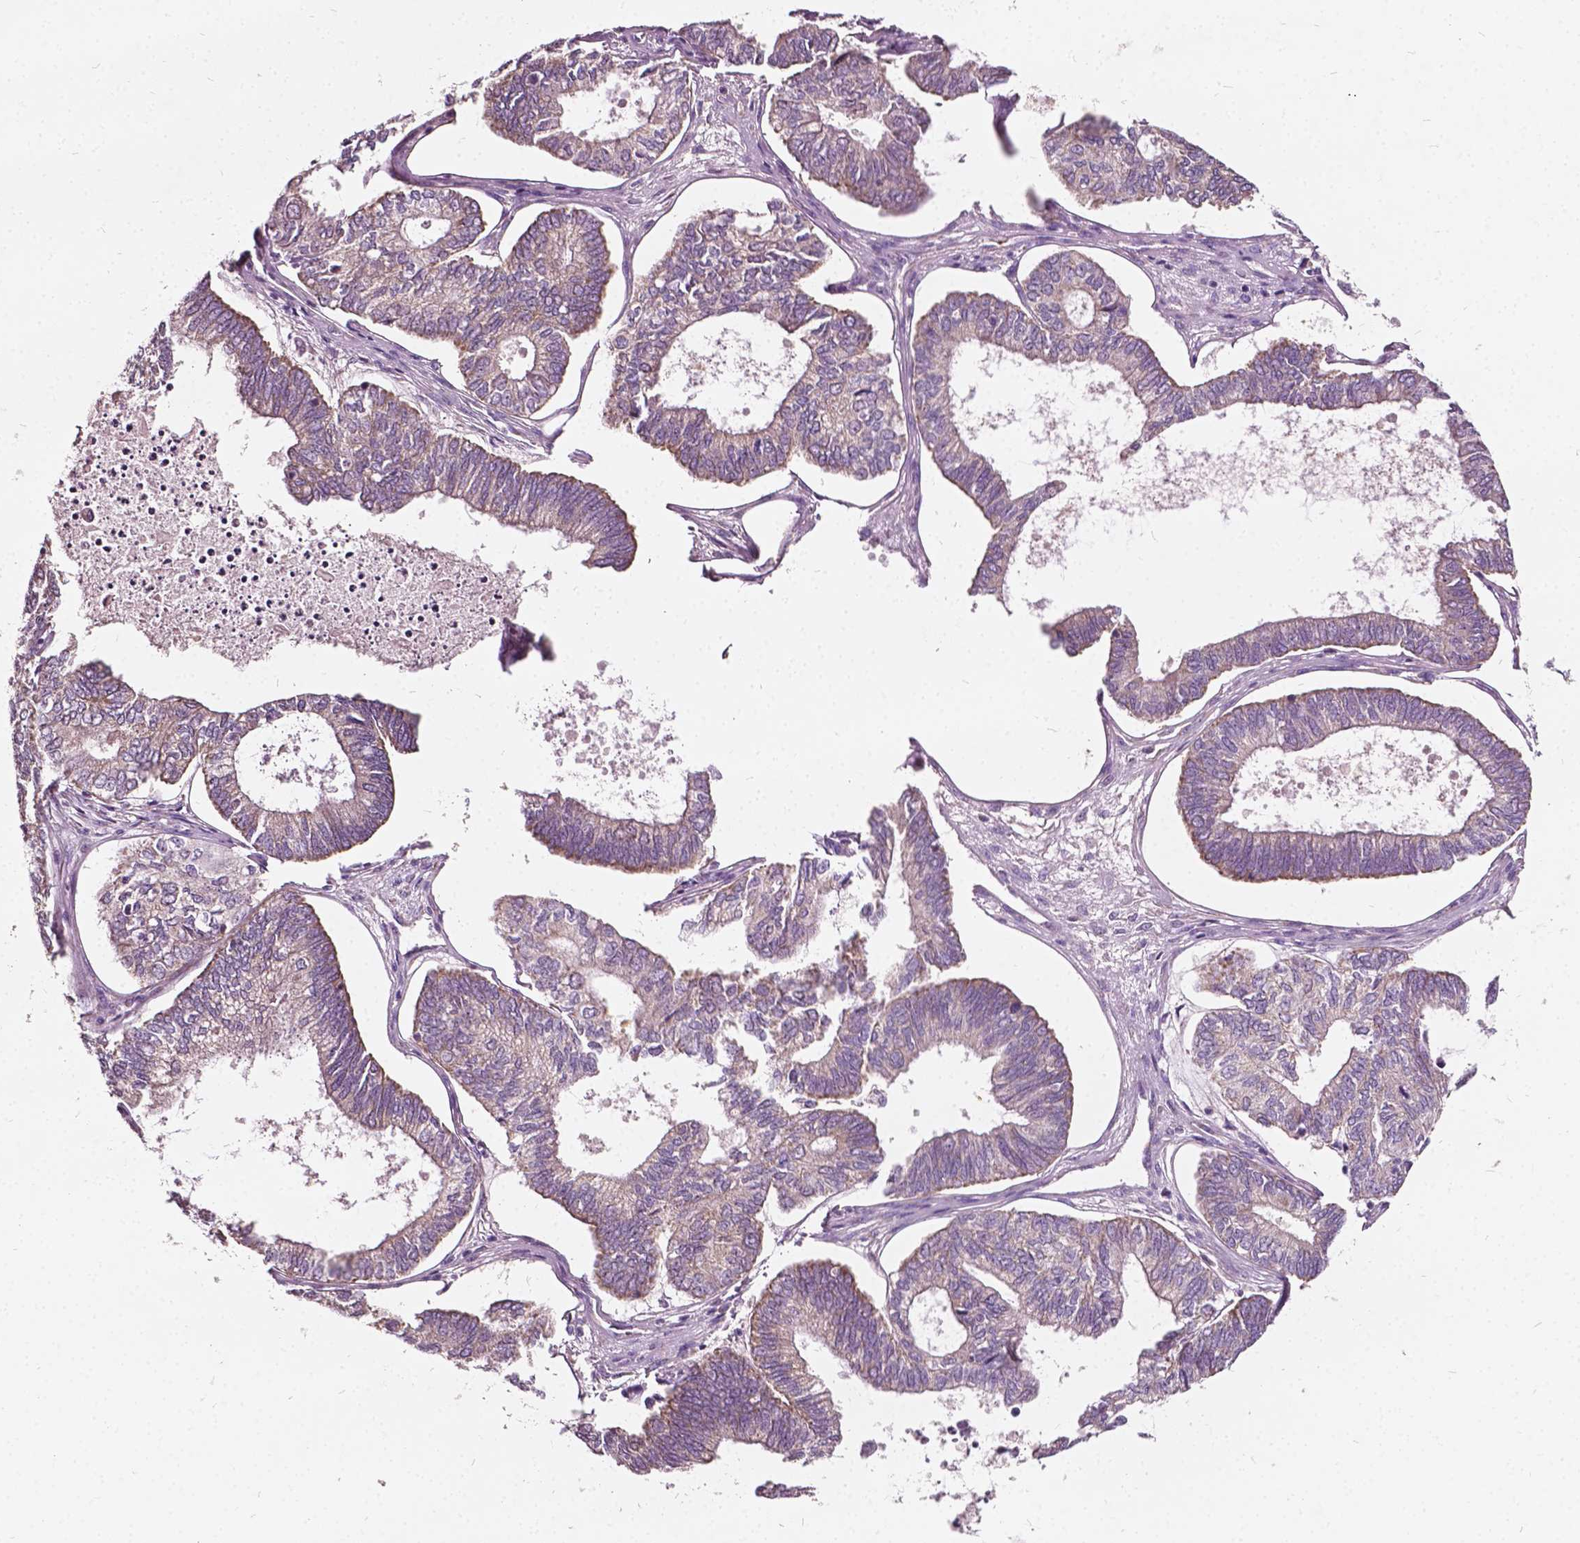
{"staining": {"intensity": "weak", "quantity": "25%-75%", "location": "cytoplasmic/membranous"}, "tissue": "ovarian cancer", "cell_type": "Tumor cells", "image_type": "cancer", "snomed": [{"axis": "morphology", "description": "Carcinoma, endometroid"}, {"axis": "topography", "description": "Ovary"}], "caption": "Ovarian endometroid carcinoma was stained to show a protein in brown. There is low levels of weak cytoplasmic/membranous expression in about 25%-75% of tumor cells.", "gene": "ODF3L2", "patient": {"sex": "female", "age": 64}}